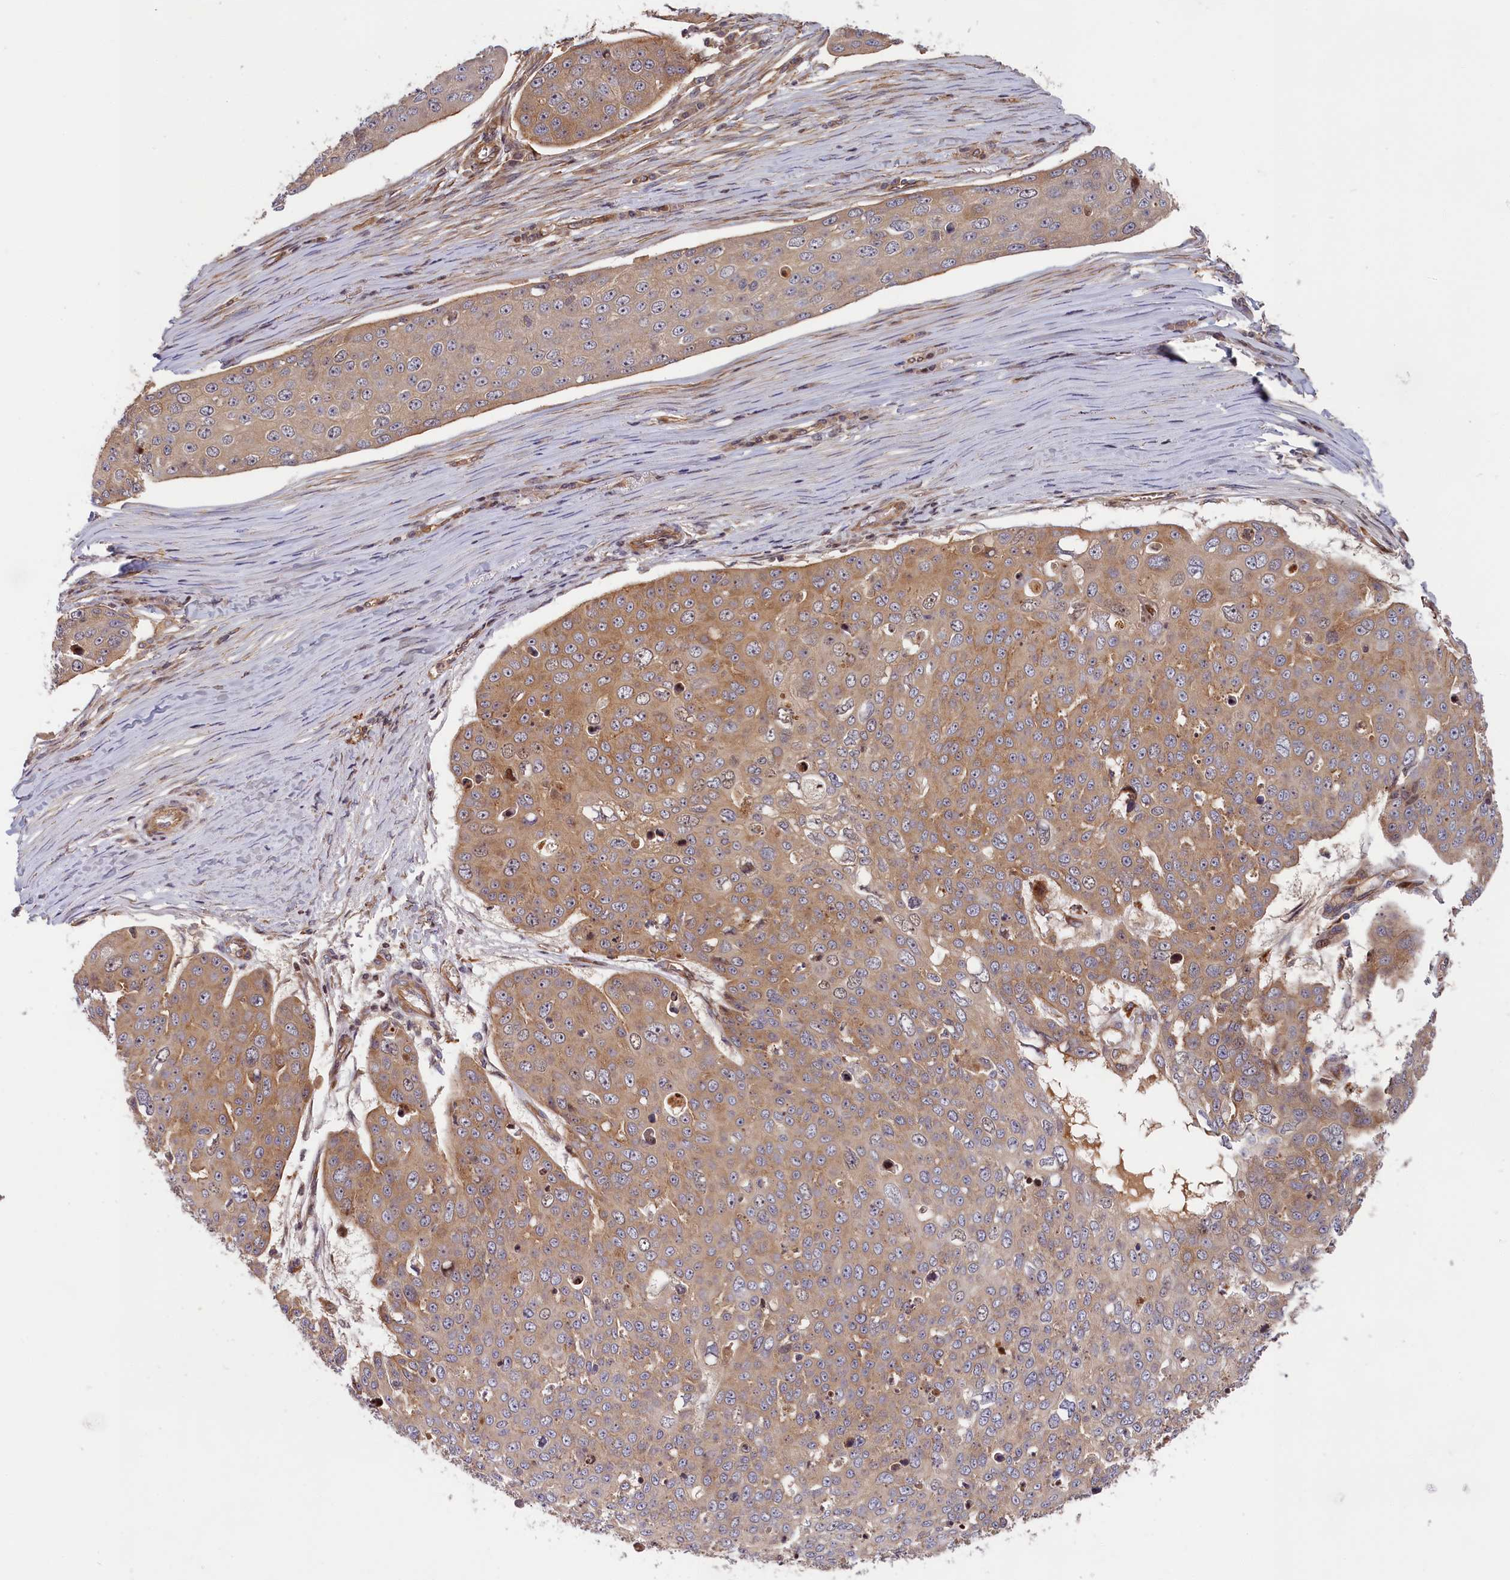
{"staining": {"intensity": "weak", "quantity": ">75%", "location": "cytoplasmic/membranous"}, "tissue": "skin cancer", "cell_type": "Tumor cells", "image_type": "cancer", "snomed": [{"axis": "morphology", "description": "Squamous cell carcinoma, NOS"}, {"axis": "topography", "description": "Skin"}], "caption": "Immunohistochemistry micrograph of human skin cancer (squamous cell carcinoma) stained for a protein (brown), which exhibits low levels of weak cytoplasmic/membranous expression in about >75% of tumor cells.", "gene": "CEP44", "patient": {"sex": "male", "age": 71}}